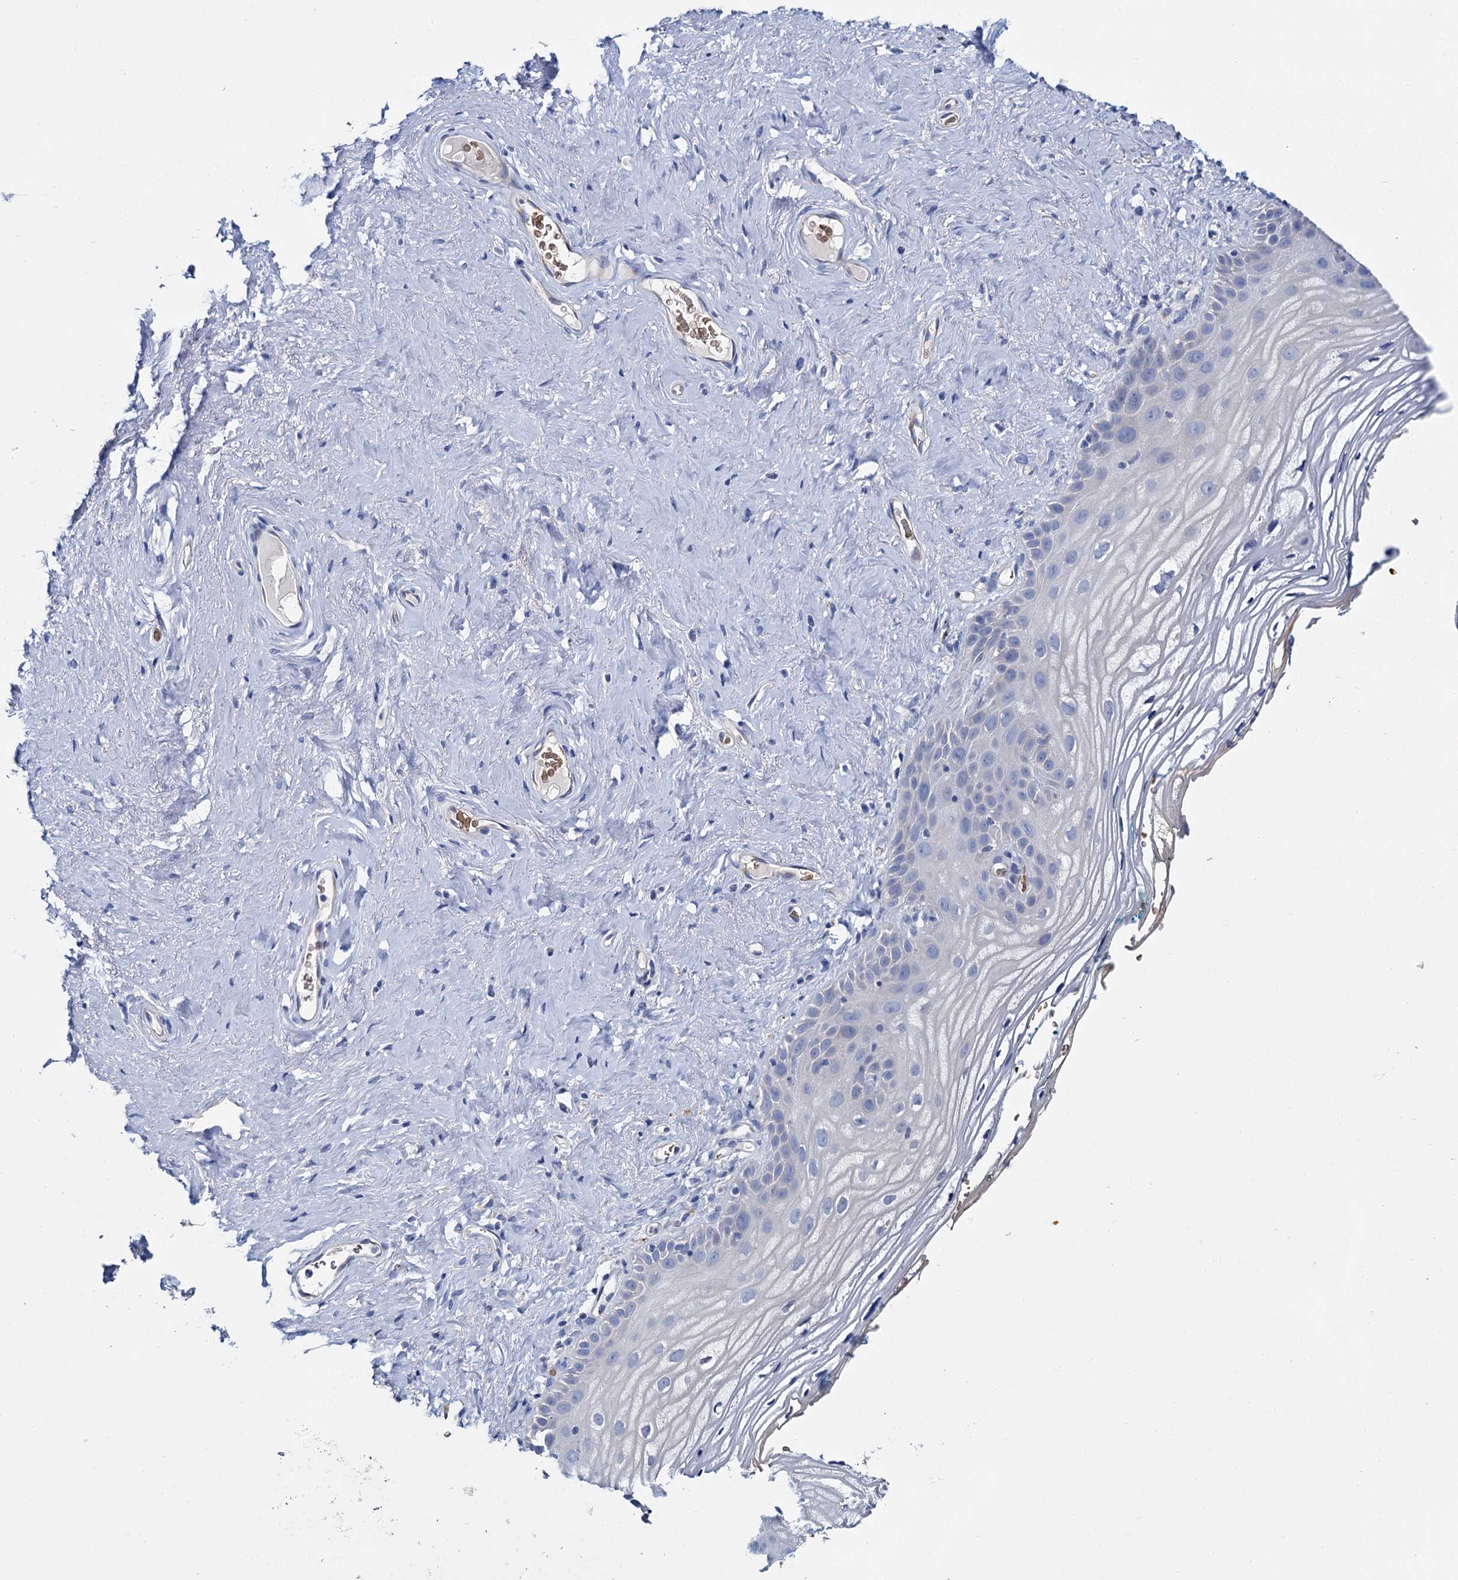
{"staining": {"intensity": "negative", "quantity": "none", "location": "none"}, "tissue": "vagina", "cell_type": "Squamous epithelial cells", "image_type": "normal", "snomed": [{"axis": "morphology", "description": "Normal tissue, NOS"}, {"axis": "topography", "description": "Vagina"}], "caption": "High power microscopy micrograph of an immunohistochemistry photomicrograph of normal vagina, revealing no significant positivity in squamous epithelial cells.", "gene": "ATG2A", "patient": {"sex": "female", "age": 68}}